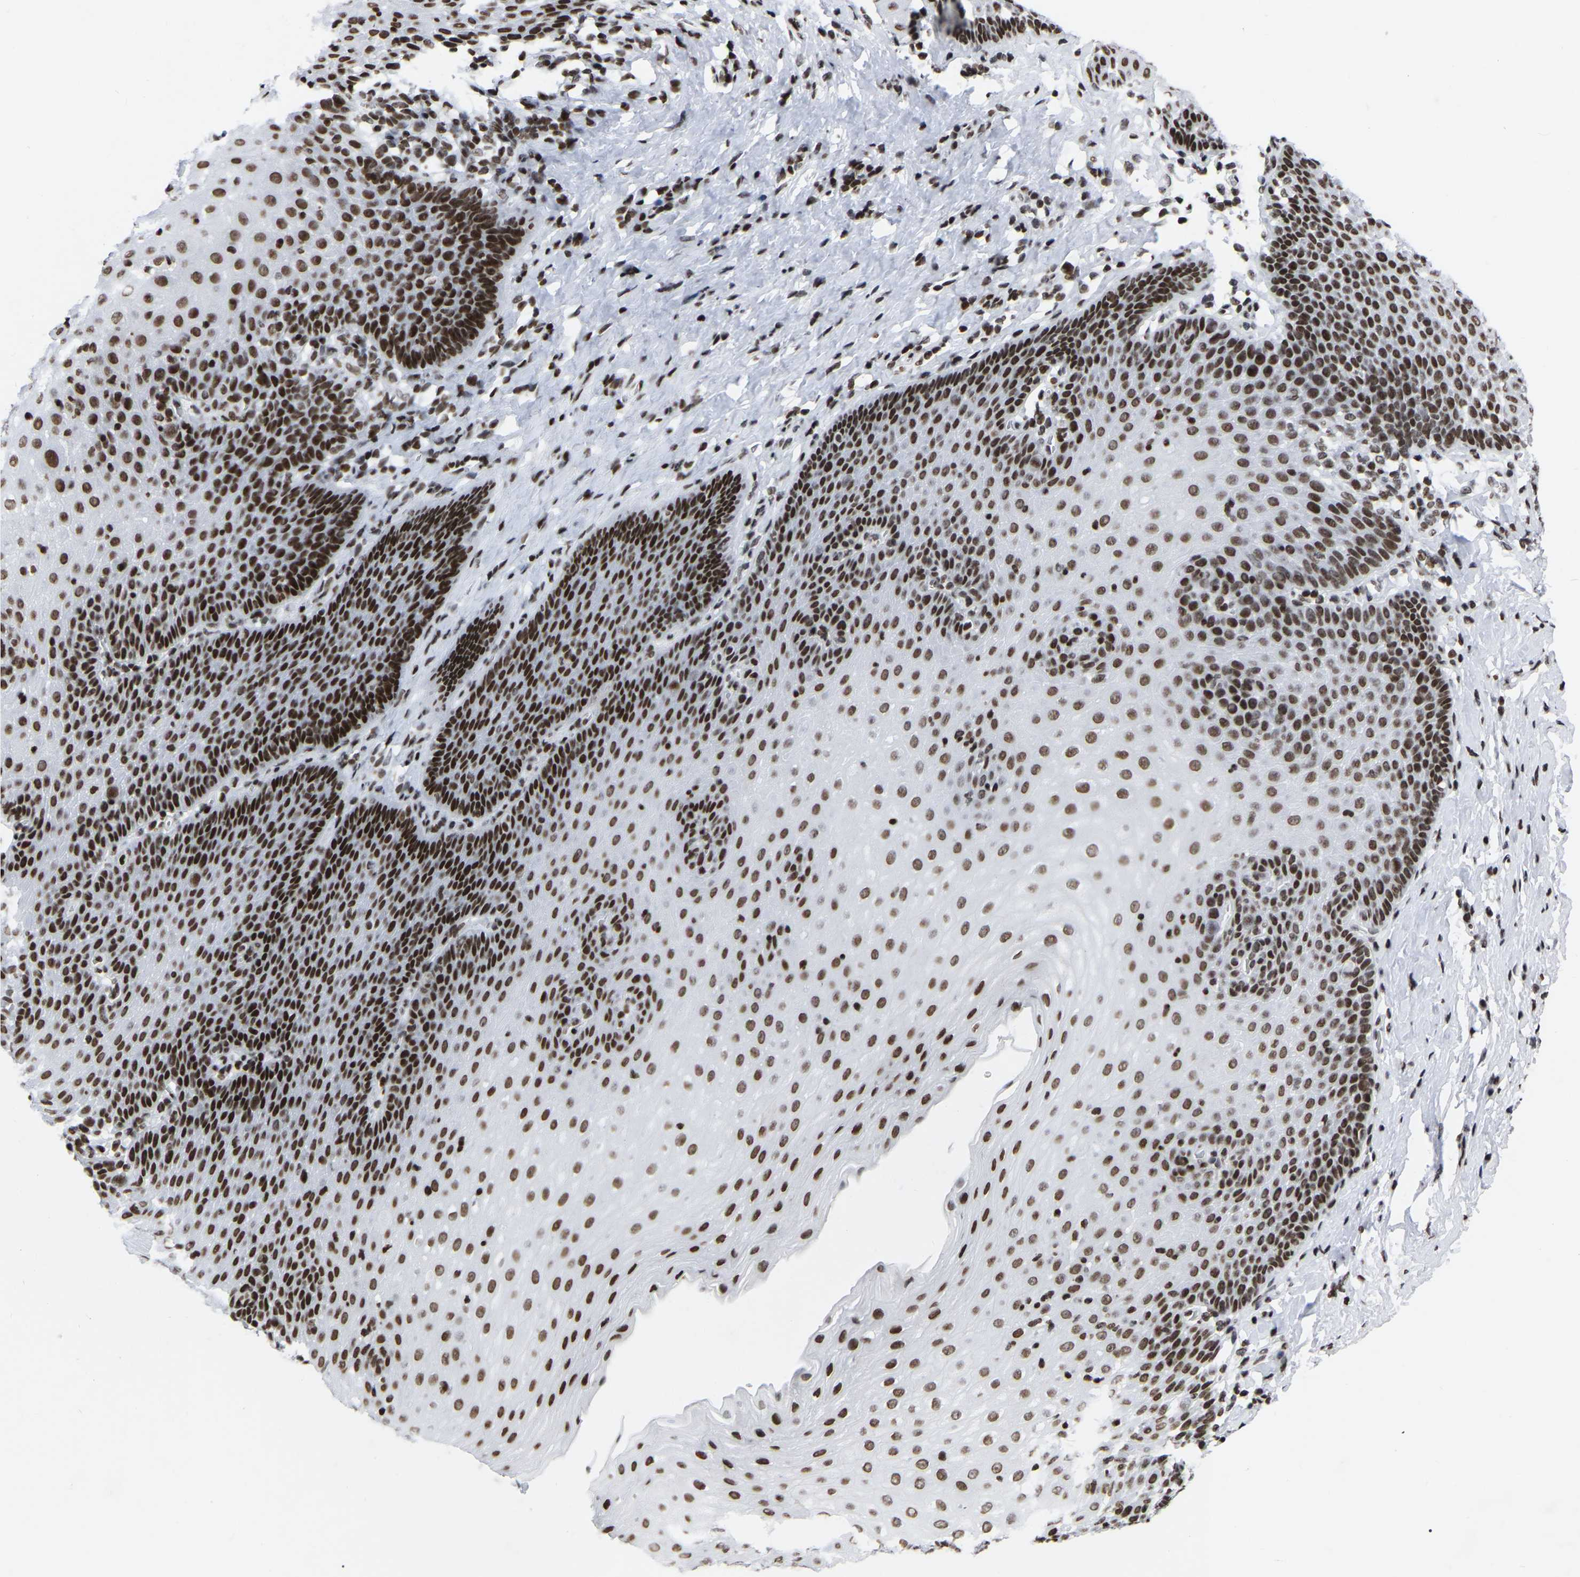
{"staining": {"intensity": "strong", "quantity": ">75%", "location": "nuclear"}, "tissue": "esophagus", "cell_type": "Squamous epithelial cells", "image_type": "normal", "snomed": [{"axis": "morphology", "description": "Normal tissue, NOS"}, {"axis": "topography", "description": "Esophagus"}], "caption": "Approximately >75% of squamous epithelial cells in benign esophagus display strong nuclear protein expression as visualized by brown immunohistochemical staining.", "gene": "PRCC", "patient": {"sex": "female", "age": 61}}